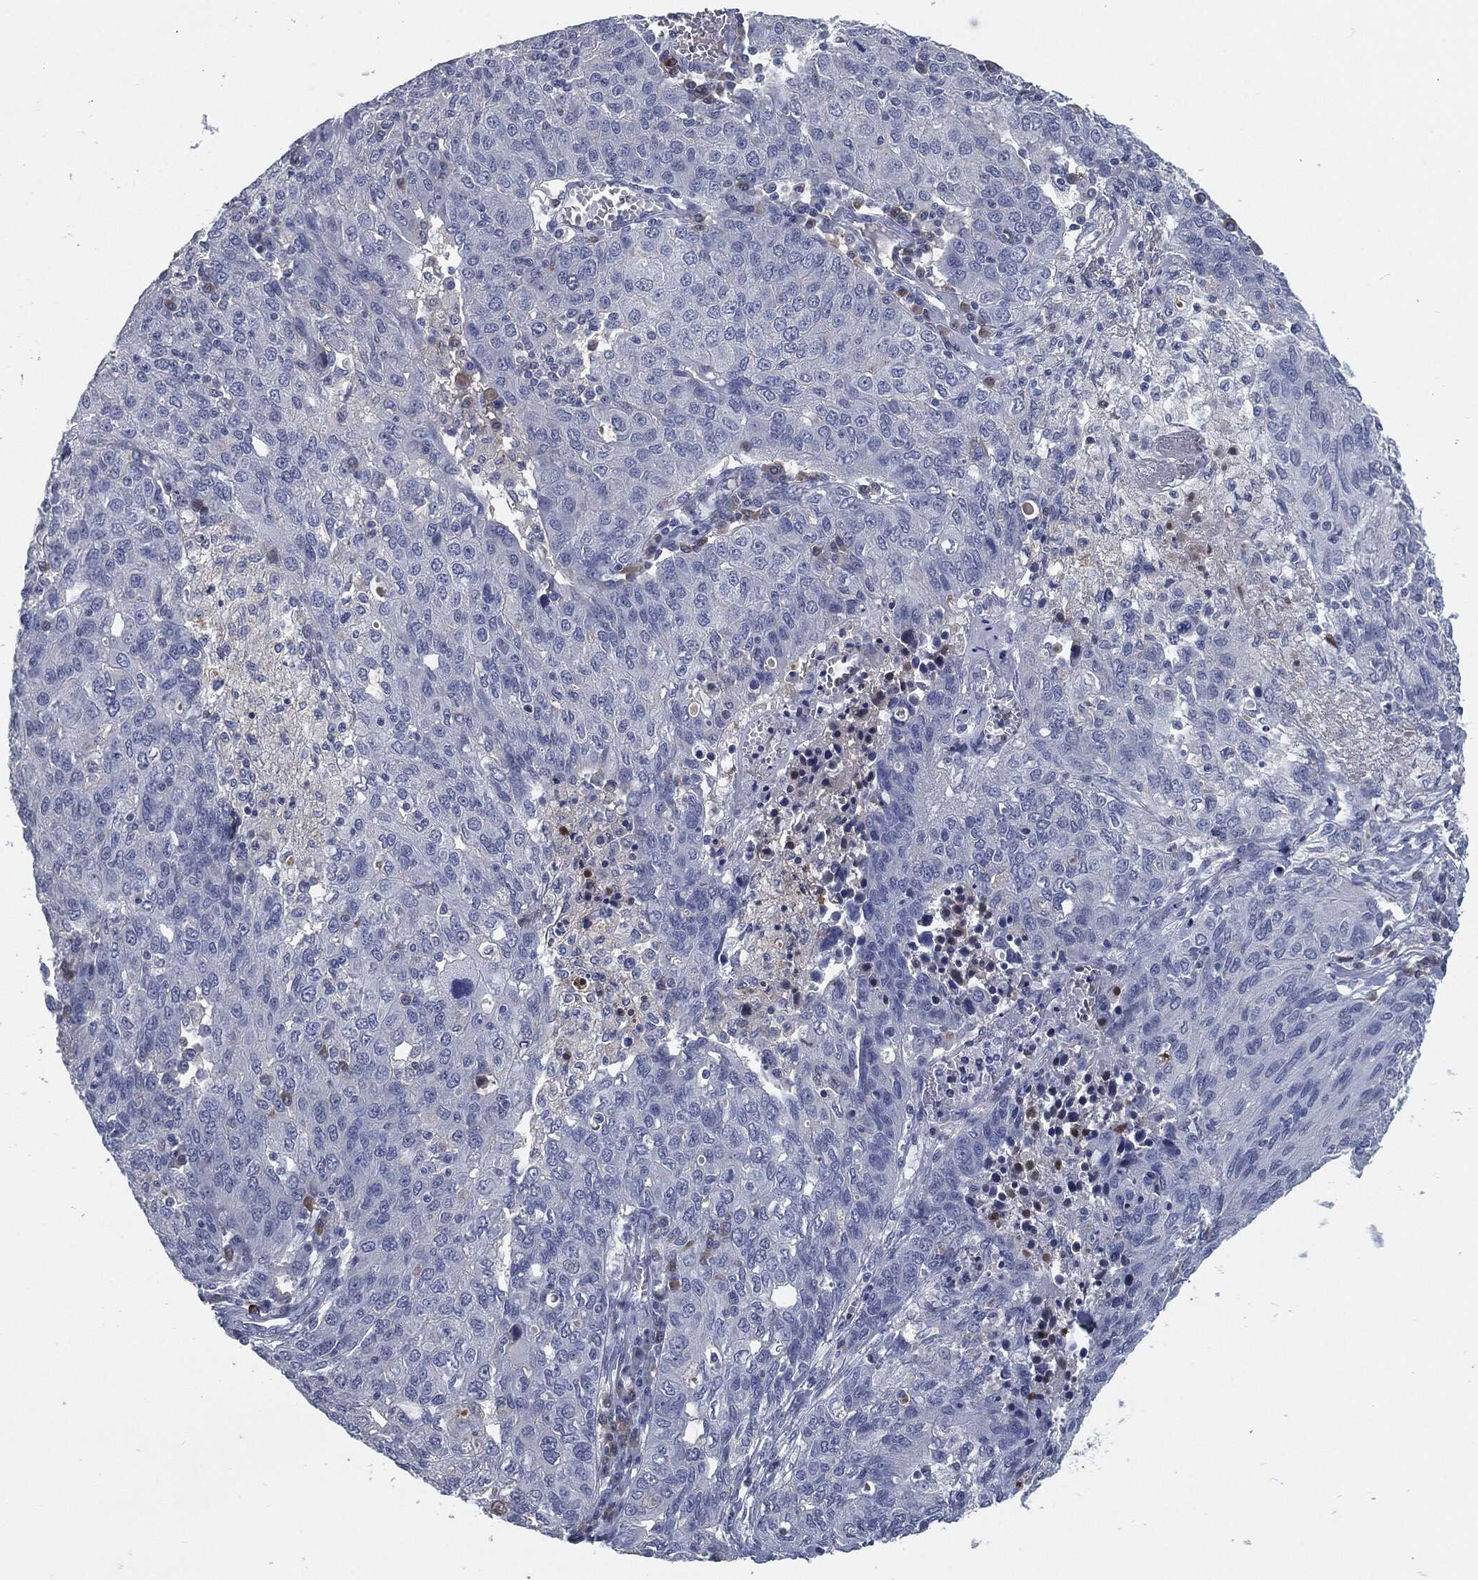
{"staining": {"intensity": "negative", "quantity": "none", "location": "none"}, "tissue": "ovarian cancer", "cell_type": "Tumor cells", "image_type": "cancer", "snomed": [{"axis": "morphology", "description": "Carcinoma, endometroid"}, {"axis": "topography", "description": "Ovary"}], "caption": "Immunohistochemistry (IHC) of human ovarian cancer (endometroid carcinoma) reveals no positivity in tumor cells. Nuclei are stained in blue.", "gene": "MST1", "patient": {"sex": "female", "age": 50}}